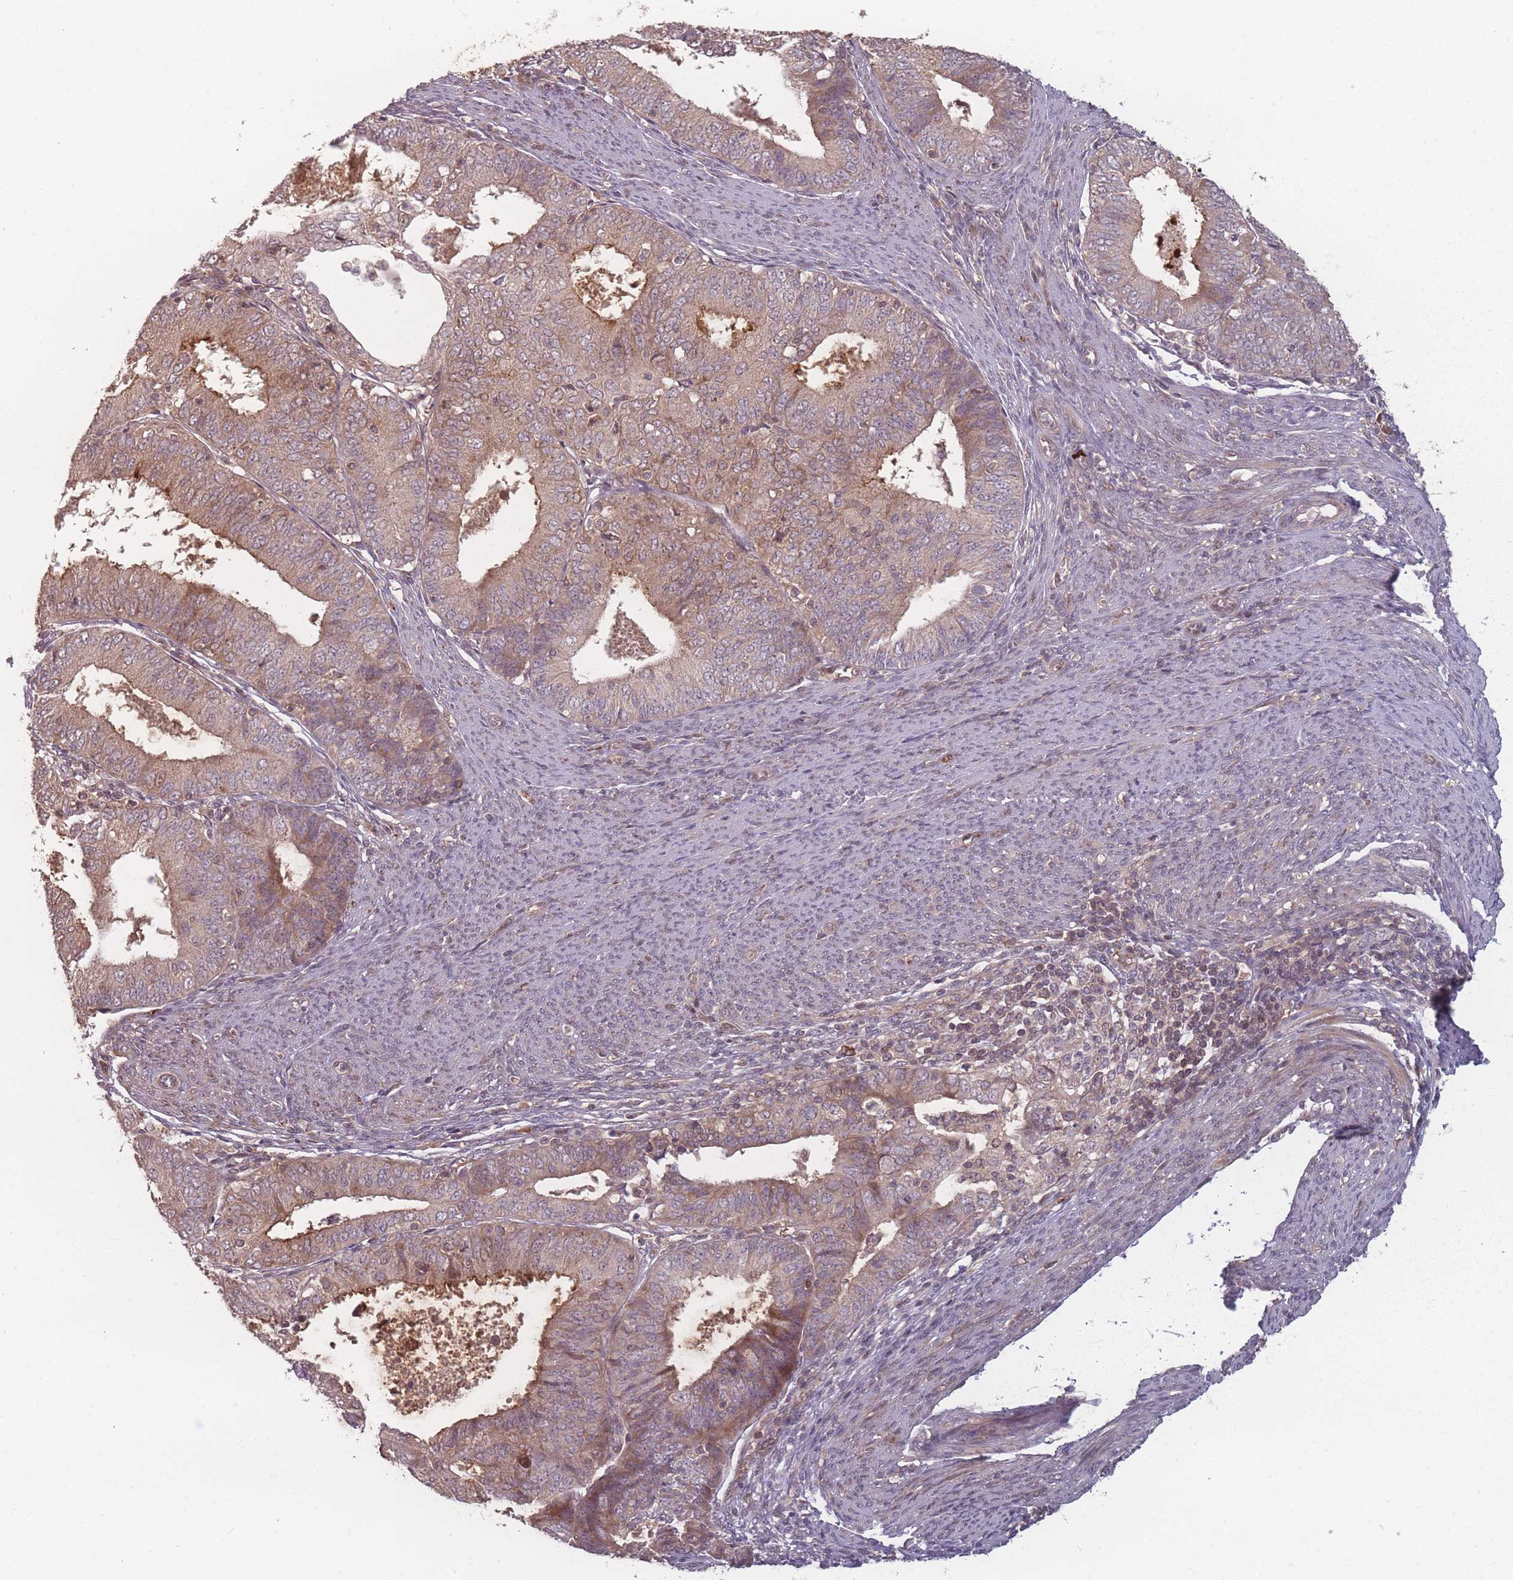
{"staining": {"intensity": "weak", "quantity": "25%-75%", "location": "cytoplasmic/membranous"}, "tissue": "endometrial cancer", "cell_type": "Tumor cells", "image_type": "cancer", "snomed": [{"axis": "morphology", "description": "Adenocarcinoma, NOS"}, {"axis": "topography", "description": "Endometrium"}], "caption": "The immunohistochemical stain labels weak cytoplasmic/membranous positivity in tumor cells of endometrial cancer (adenocarcinoma) tissue.", "gene": "HAGH", "patient": {"sex": "female", "age": 57}}